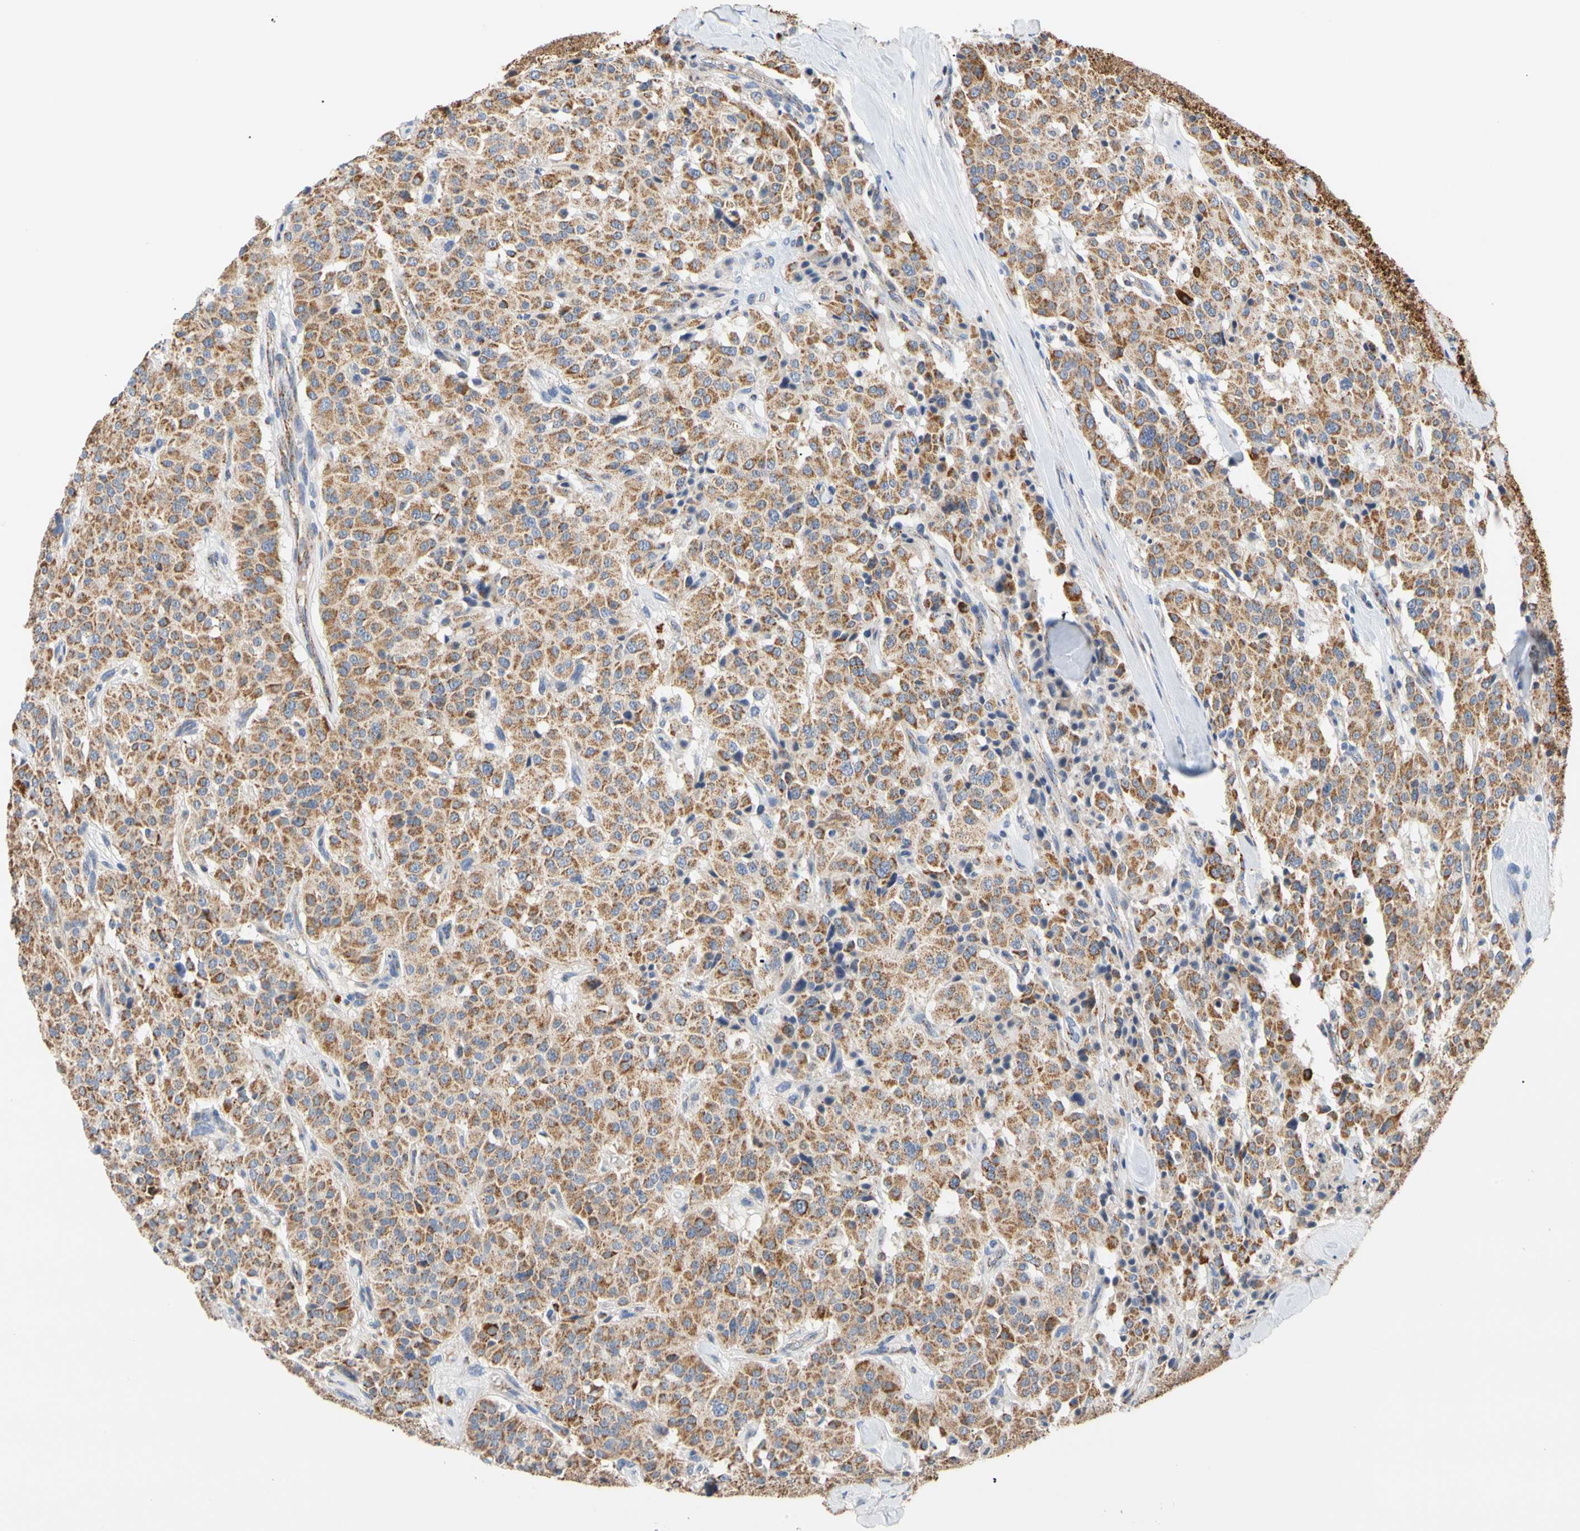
{"staining": {"intensity": "moderate", "quantity": ">75%", "location": "cytoplasmic/membranous"}, "tissue": "carcinoid", "cell_type": "Tumor cells", "image_type": "cancer", "snomed": [{"axis": "morphology", "description": "Carcinoid, malignant, NOS"}, {"axis": "topography", "description": "Lung"}], "caption": "The image shows a brown stain indicating the presence of a protein in the cytoplasmic/membranous of tumor cells in carcinoid (malignant). (brown staining indicates protein expression, while blue staining denotes nuclei).", "gene": "ACAT1", "patient": {"sex": "male", "age": 30}}